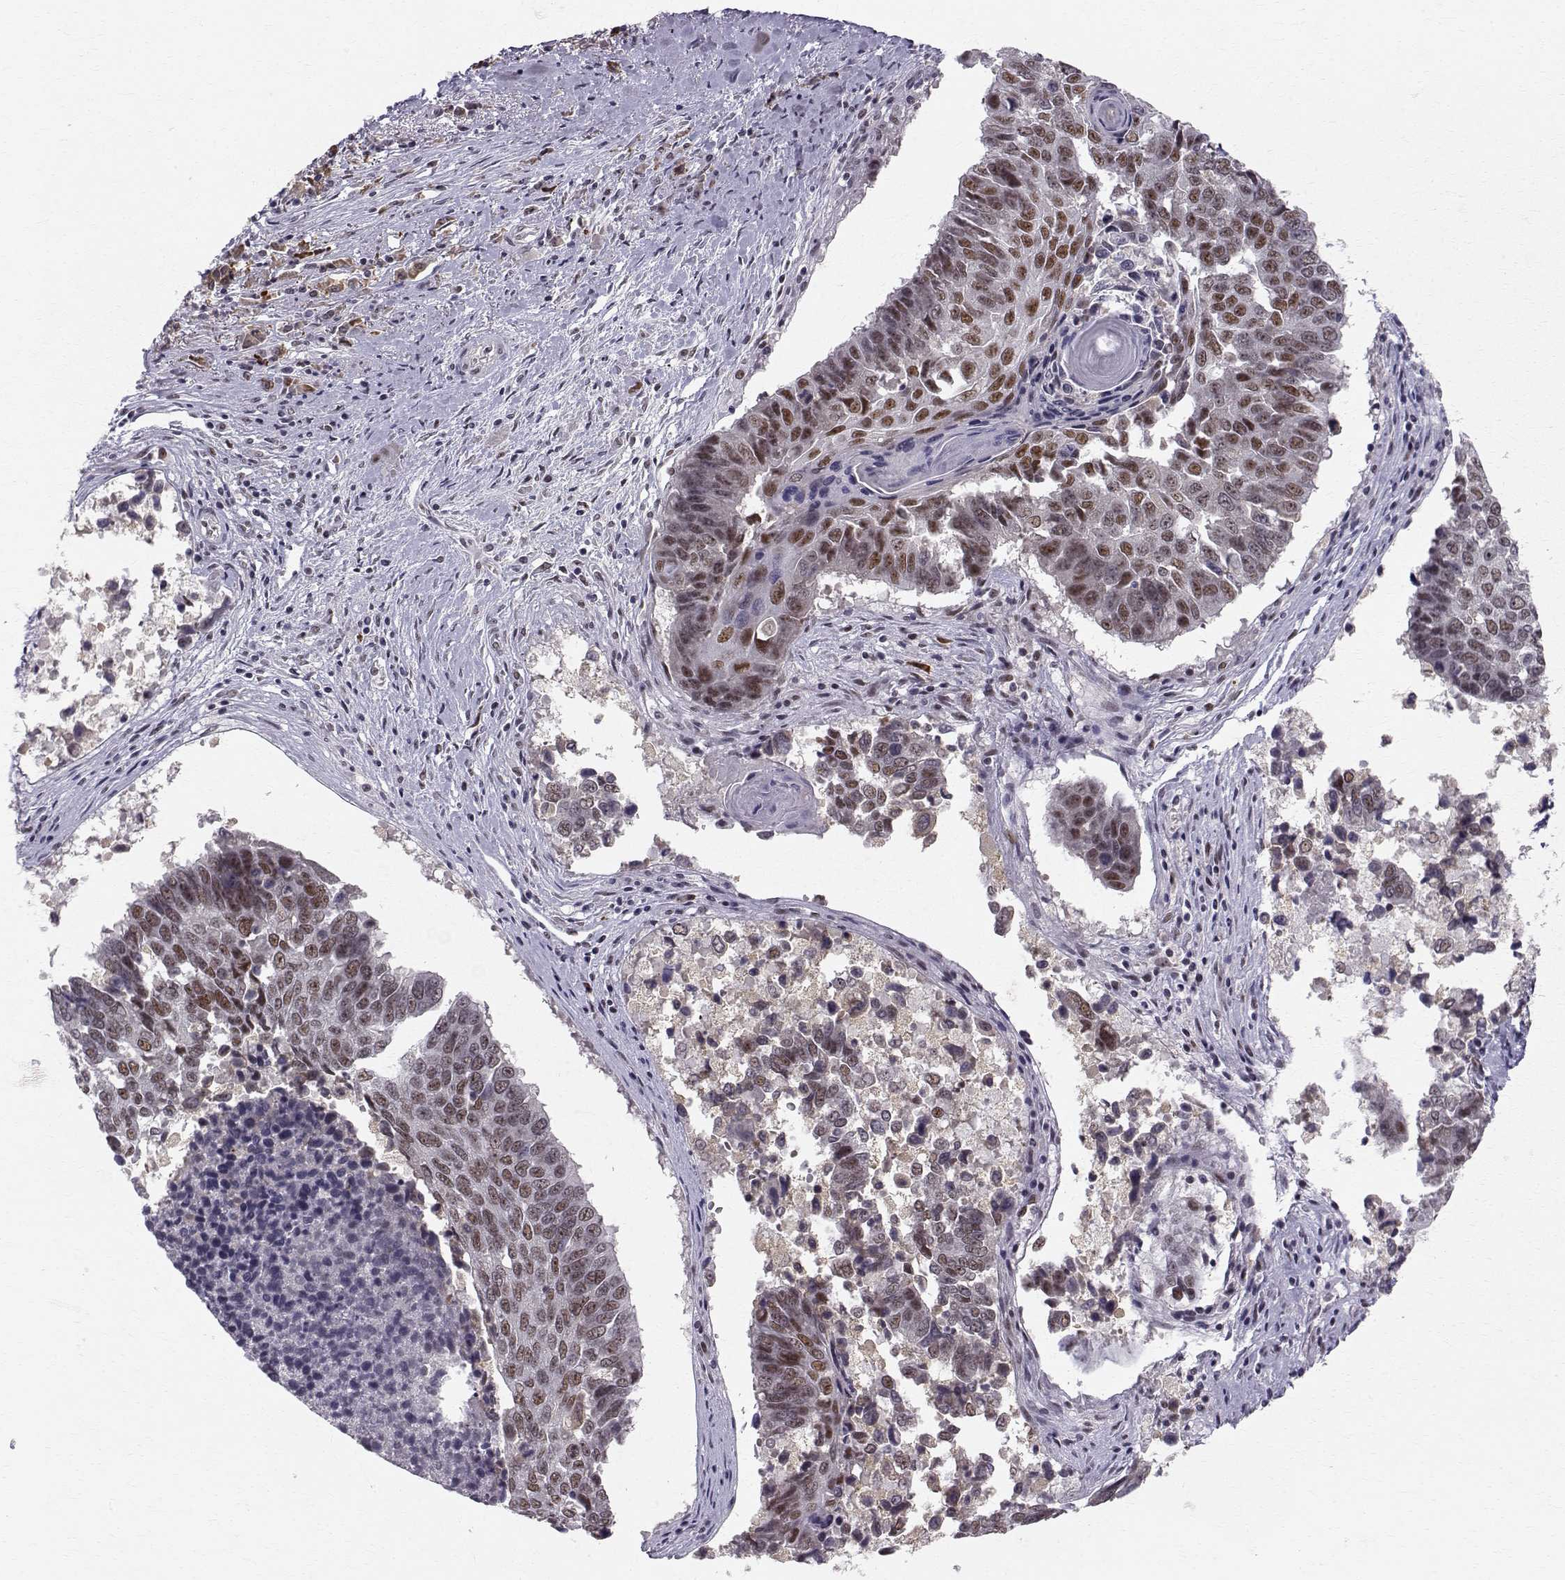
{"staining": {"intensity": "strong", "quantity": "<25%", "location": "nuclear"}, "tissue": "lung cancer", "cell_type": "Tumor cells", "image_type": "cancer", "snomed": [{"axis": "morphology", "description": "Squamous cell carcinoma, NOS"}, {"axis": "topography", "description": "Lung"}], "caption": "Immunohistochemical staining of human lung squamous cell carcinoma reveals medium levels of strong nuclear positivity in approximately <25% of tumor cells.", "gene": "RPP38", "patient": {"sex": "male", "age": 73}}